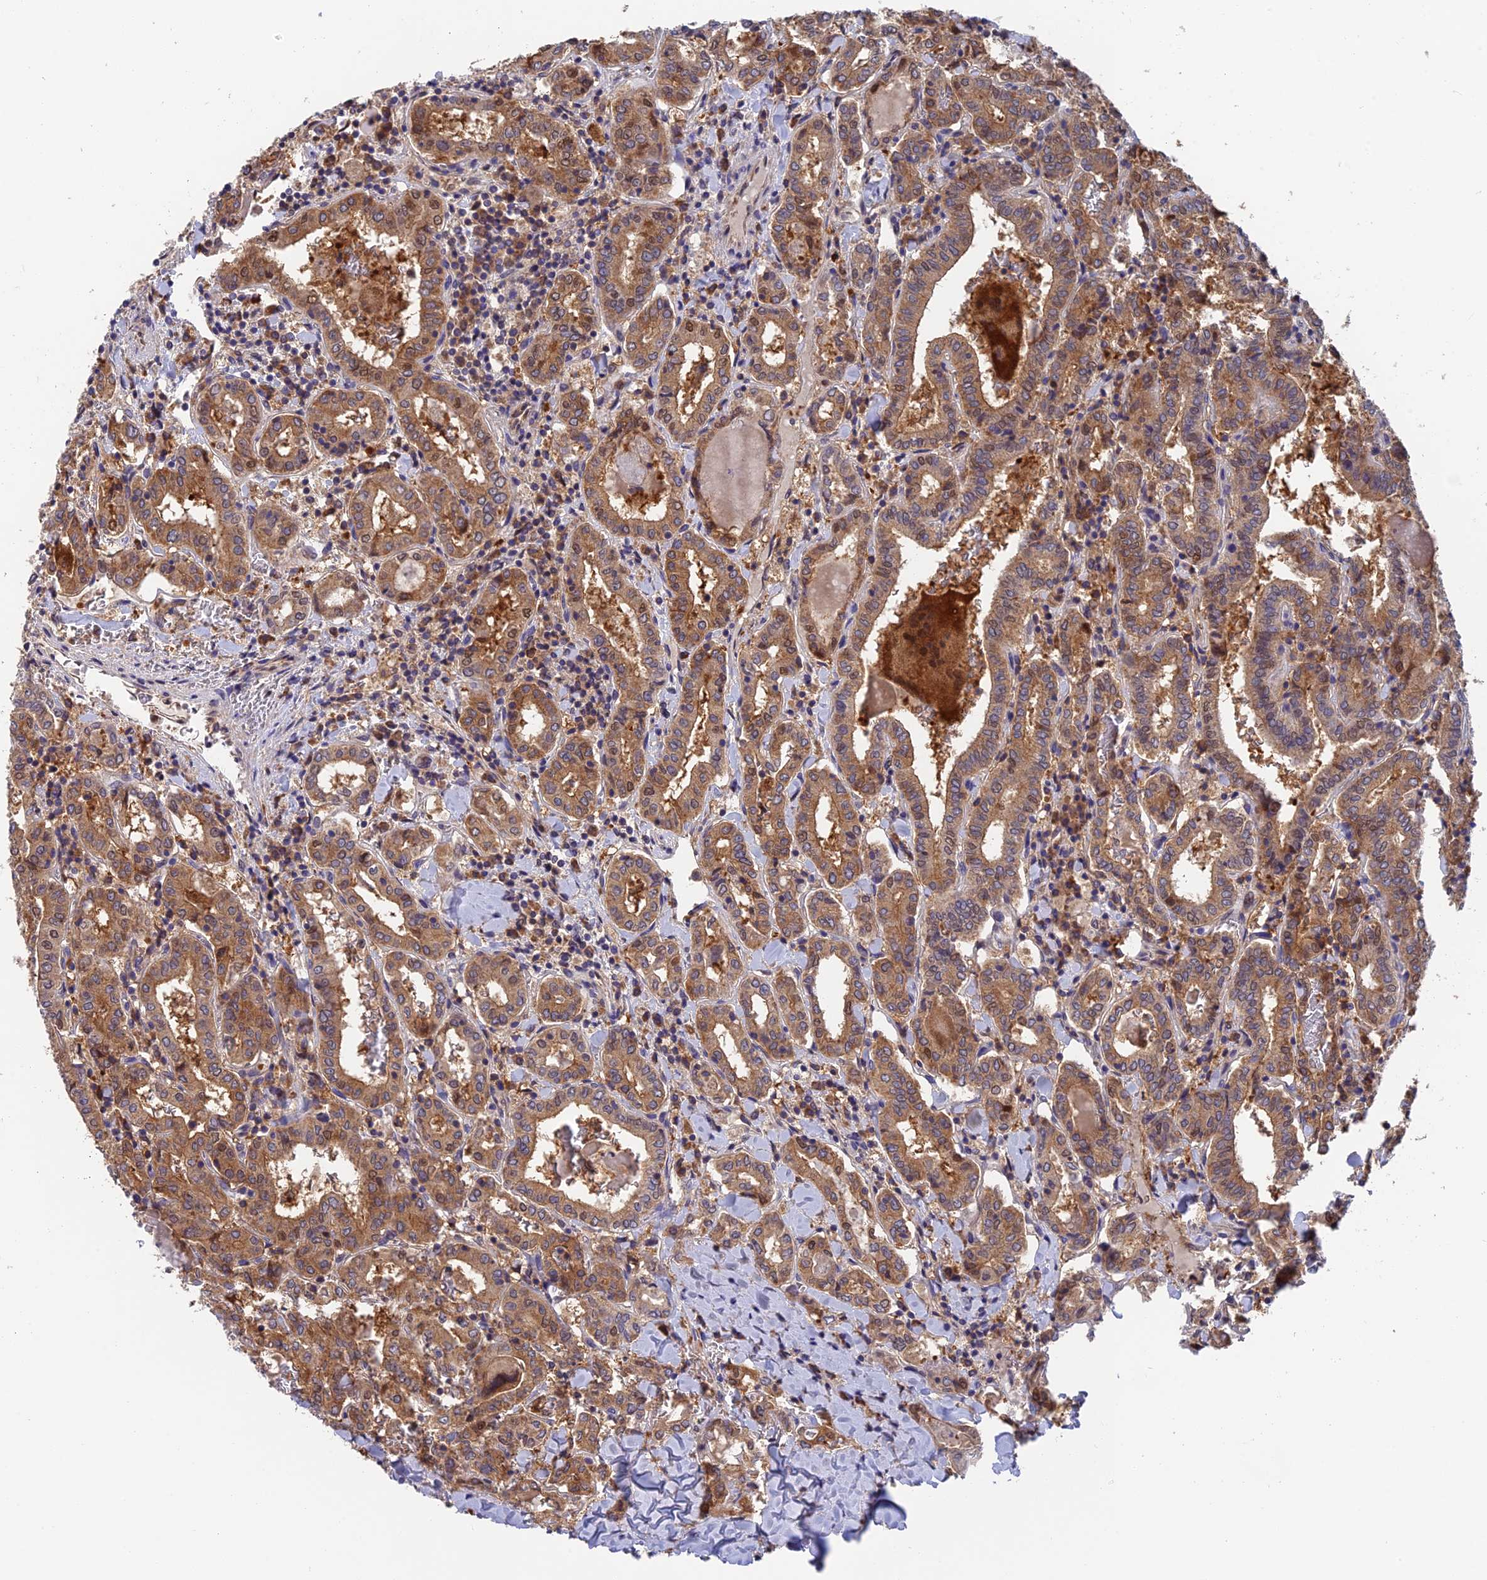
{"staining": {"intensity": "moderate", "quantity": ">75%", "location": "cytoplasmic/membranous,nuclear"}, "tissue": "thyroid cancer", "cell_type": "Tumor cells", "image_type": "cancer", "snomed": [{"axis": "morphology", "description": "Papillary adenocarcinoma, NOS"}, {"axis": "topography", "description": "Thyroid gland"}], "caption": "DAB (3,3'-diaminobenzidine) immunohistochemical staining of thyroid papillary adenocarcinoma displays moderate cytoplasmic/membranous and nuclear protein positivity in approximately >75% of tumor cells. (DAB IHC, brown staining for protein, blue staining for nuclei).", "gene": "IPO5", "patient": {"sex": "female", "age": 72}}